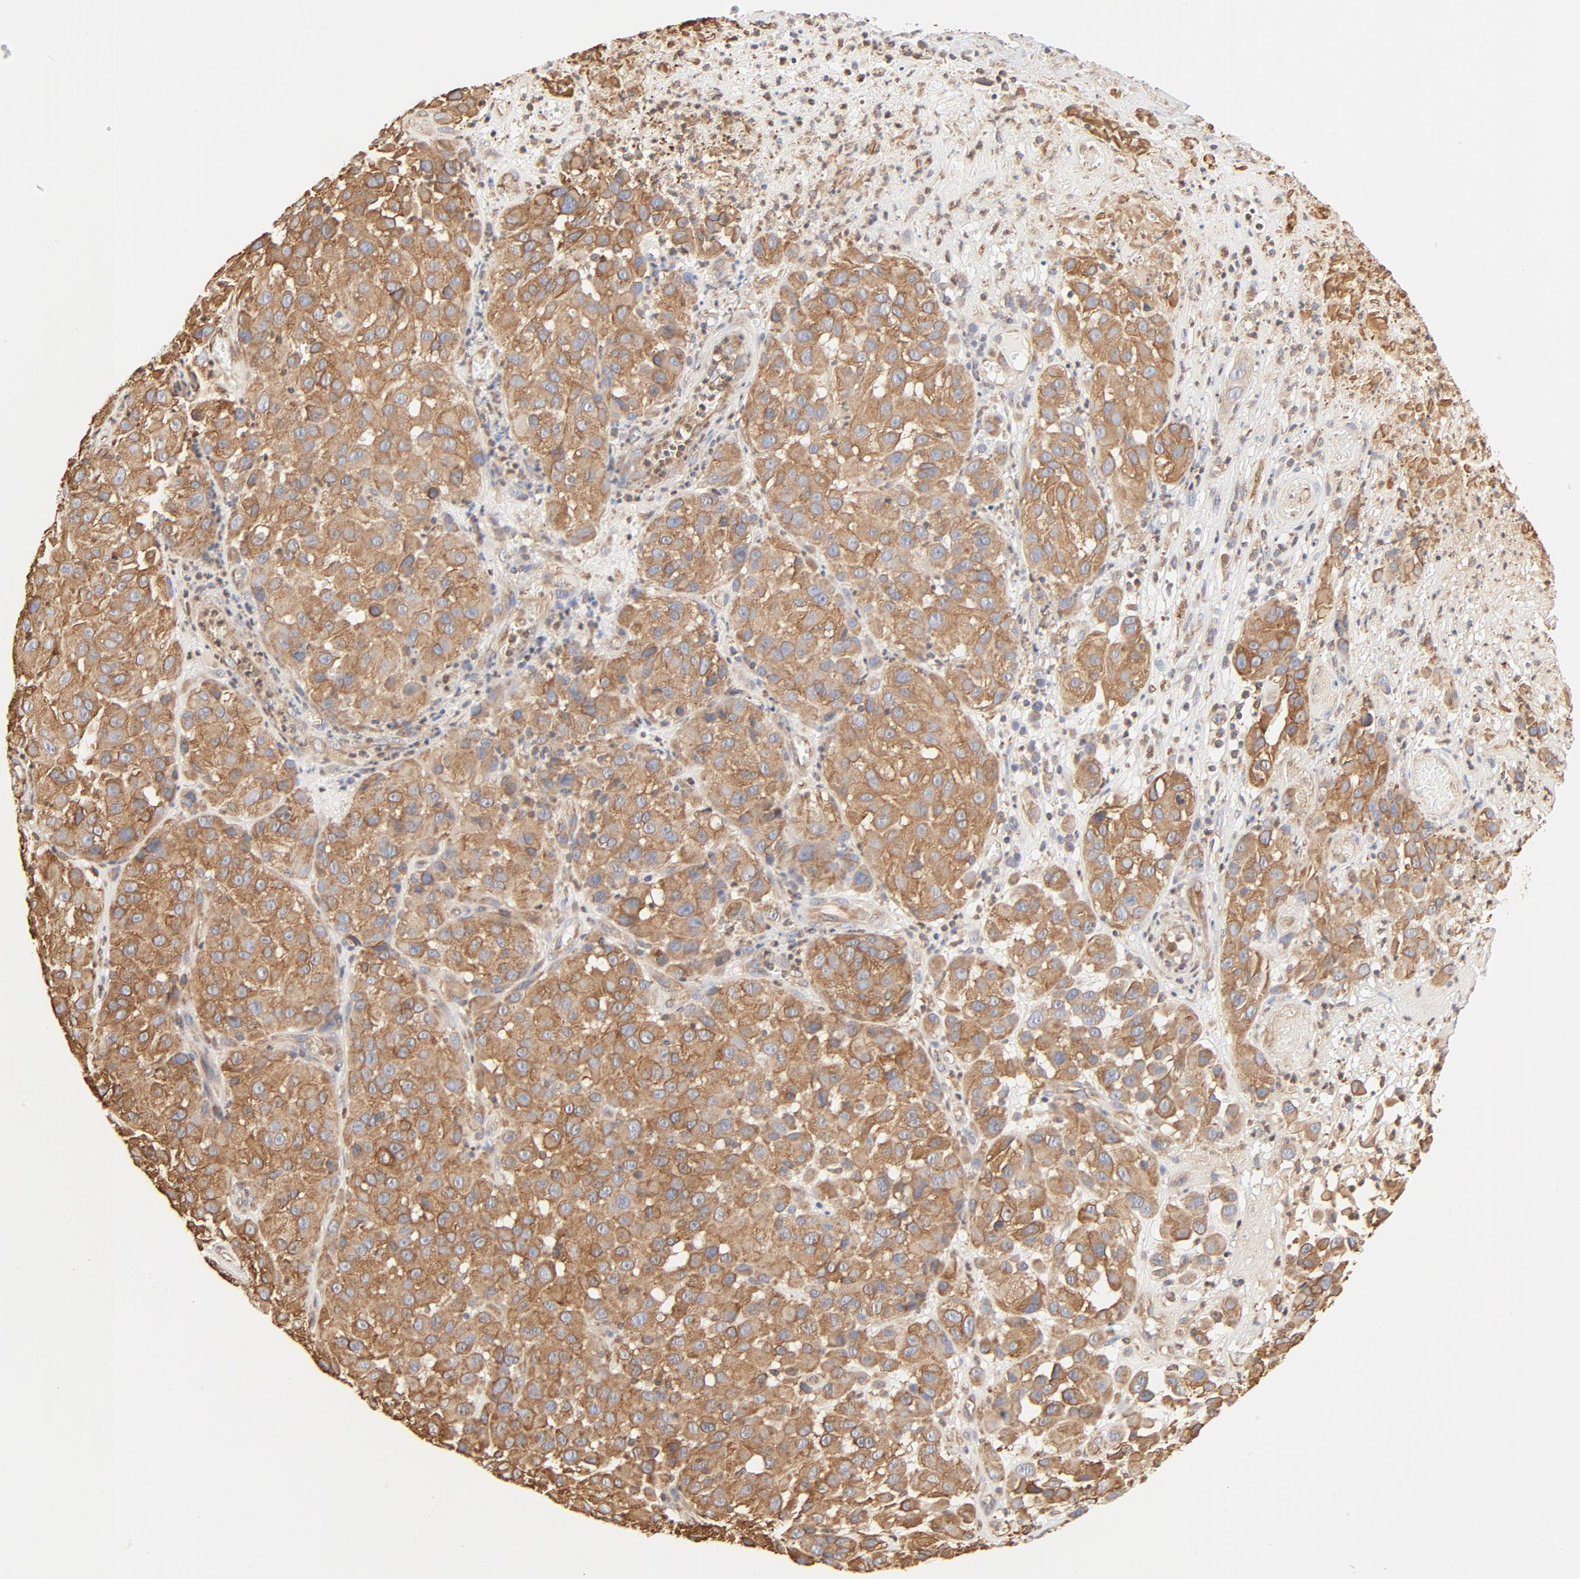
{"staining": {"intensity": "moderate", "quantity": ">75%", "location": "cytoplasmic/membranous"}, "tissue": "melanoma", "cell_type": "Tumor cells", "image_type": "cancer", "snomed": [{"axis": "morphology", "description": "Malignant melanoma, NOS"}, {"axis": "topography", "description": "Skin"}], "caption": "About >75% of tumor cells in human malignant melanoma demonstrate moderate cytoplasmic/membranous protein staining as visualized by brown immunohistochemical staining.", "gene": "BCAP31", "patient": {"sex": "female", "age": 21}}